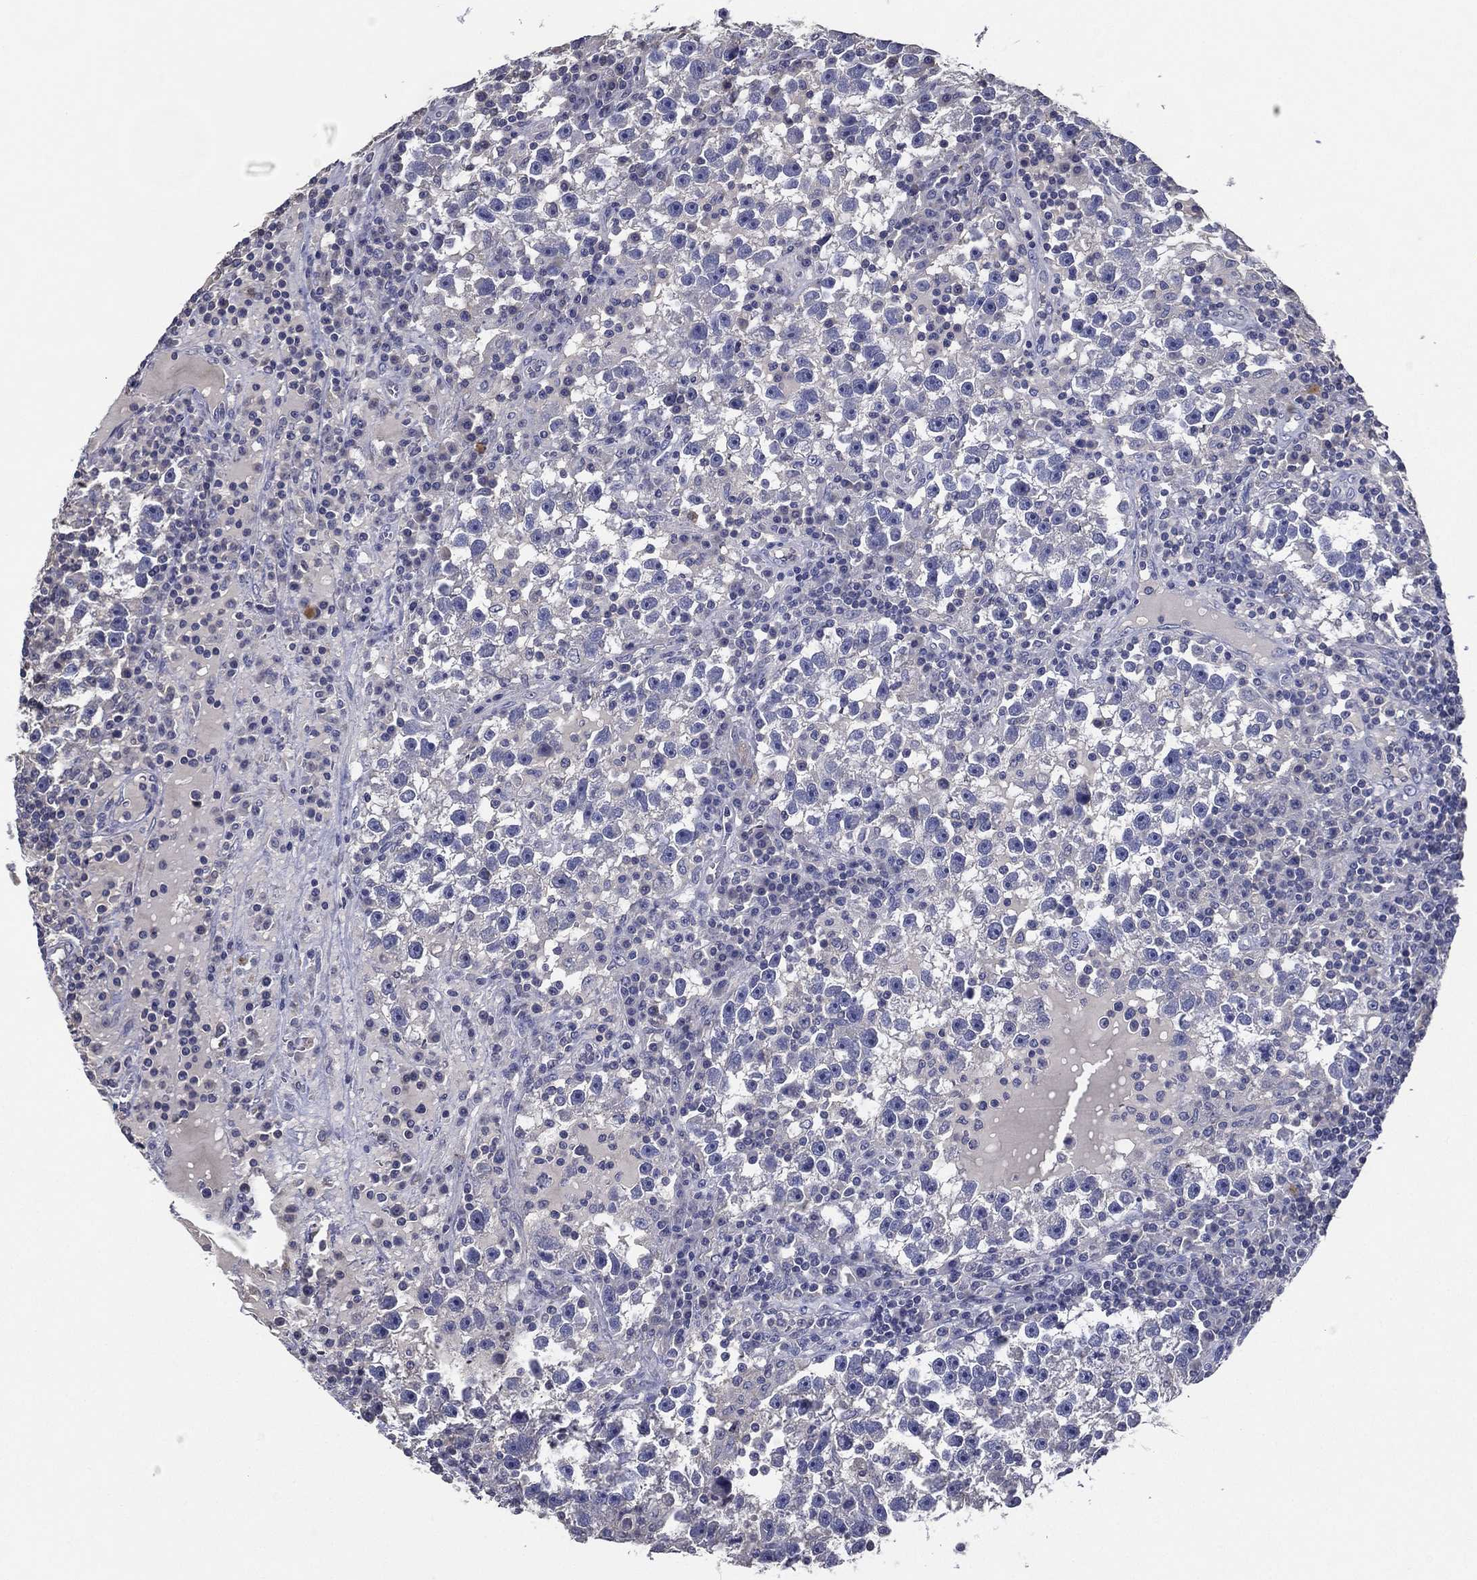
{"staining": {"intensity": "negative", "quantity": "none", "location": "none"}, "tissue": "testis cancer", "cell_type": "Tumor cells", "image_type": "cancer", "snomed": [{"axis": "morphology", "description": "Seminoma, NOS"}, {"axis": "topography", "description": "Testis"}], "caption": "This is an immunohistochemistry (IHC) histopathology image of human testis seminoma. There is no staining in tumor cells.", "gene": "TFAP2A", "patient": {"sex": "male", "age": 47}}